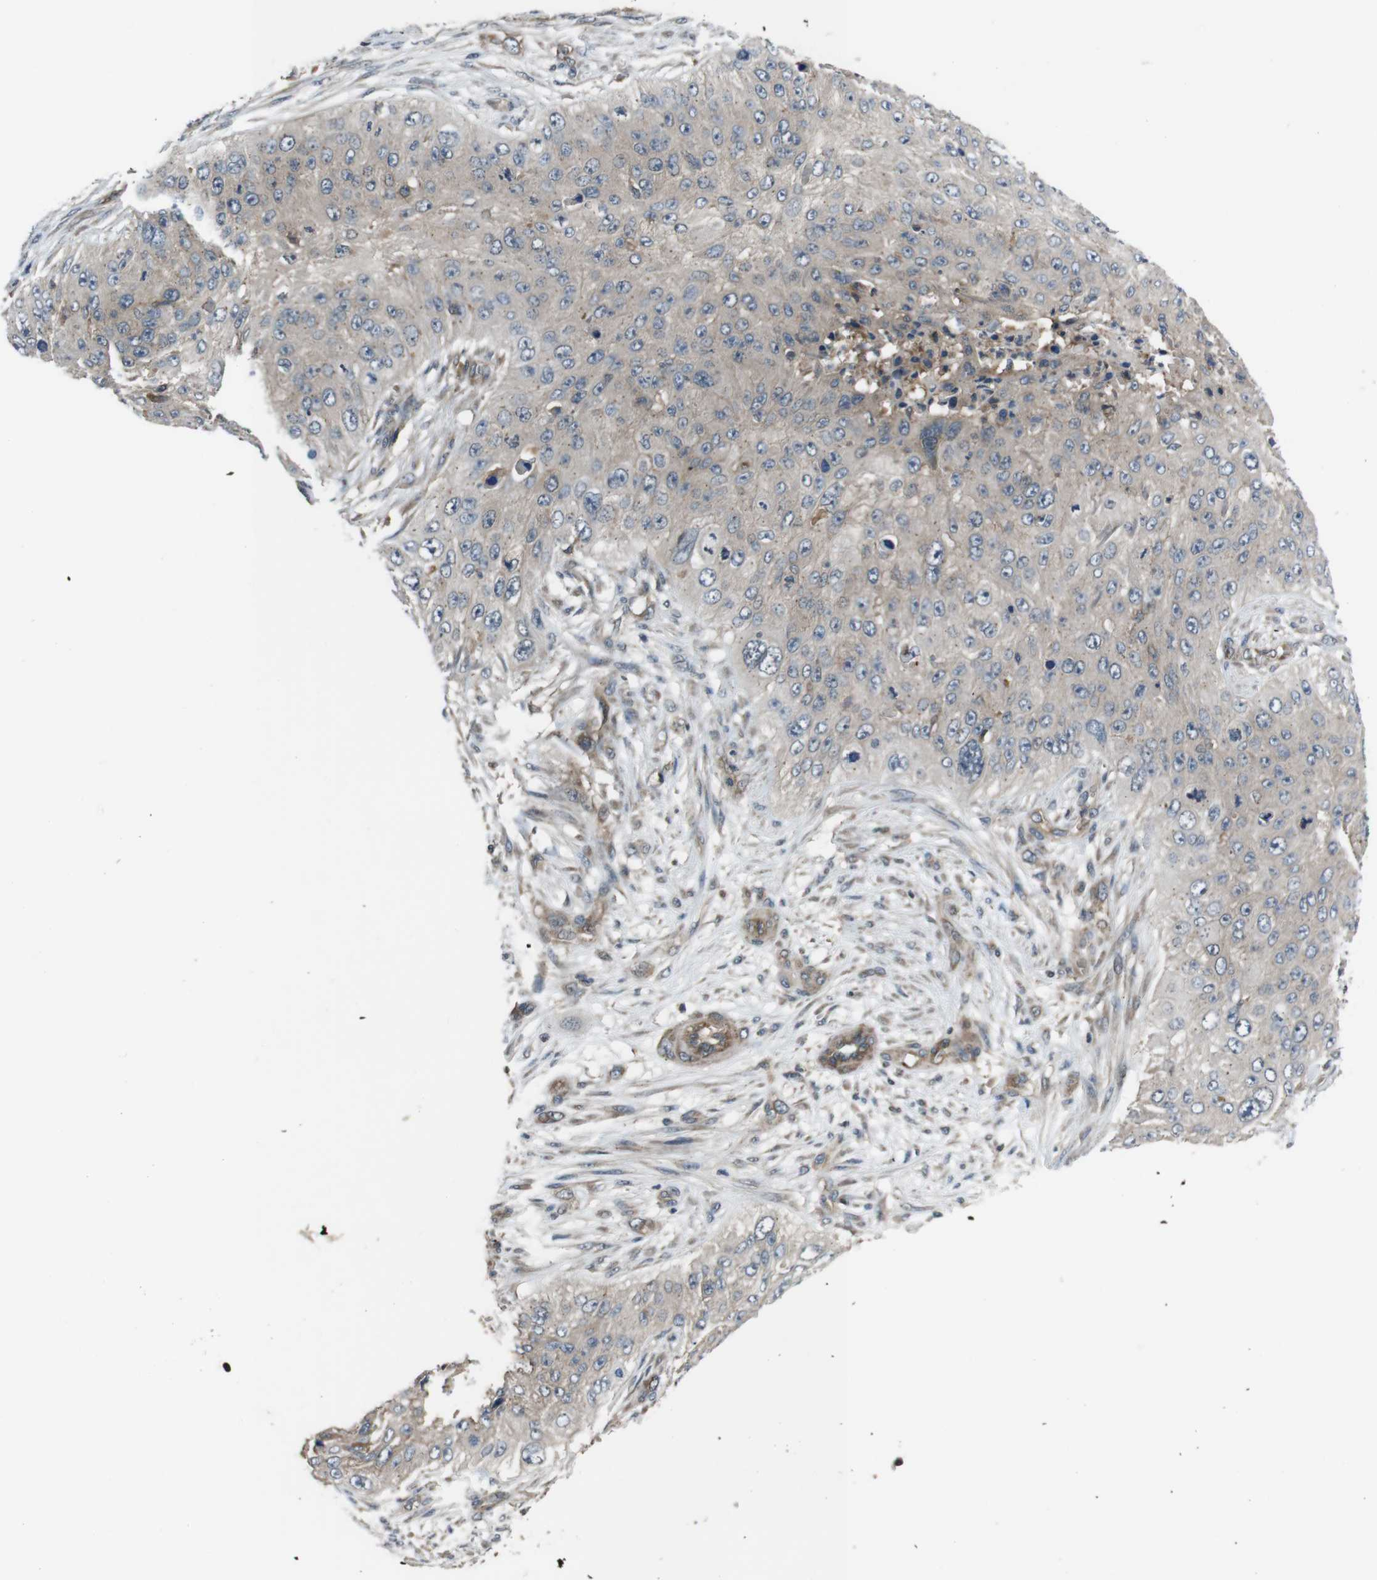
{"staining": {"intensity": "weak", "quantity": "25%-75%", "location": "cytoplasmic/membranous"}, "tissue": "skin cancer", "cell_type": "Tumor cells", "image_type": "cancer", "snomed": [{"axis": "morphology", "description": "Squamous cell carcinoma, NOS"}, {"axis": "topography", "description": "Skin"}], "caption": "Weak cytoplasmic/membranous expression is seen in about 25%-75% of tumor cells in skin squamous cell carcinoma.", "gene": "SLC22A23", "patient": {"sex": "female", "age": 80}}